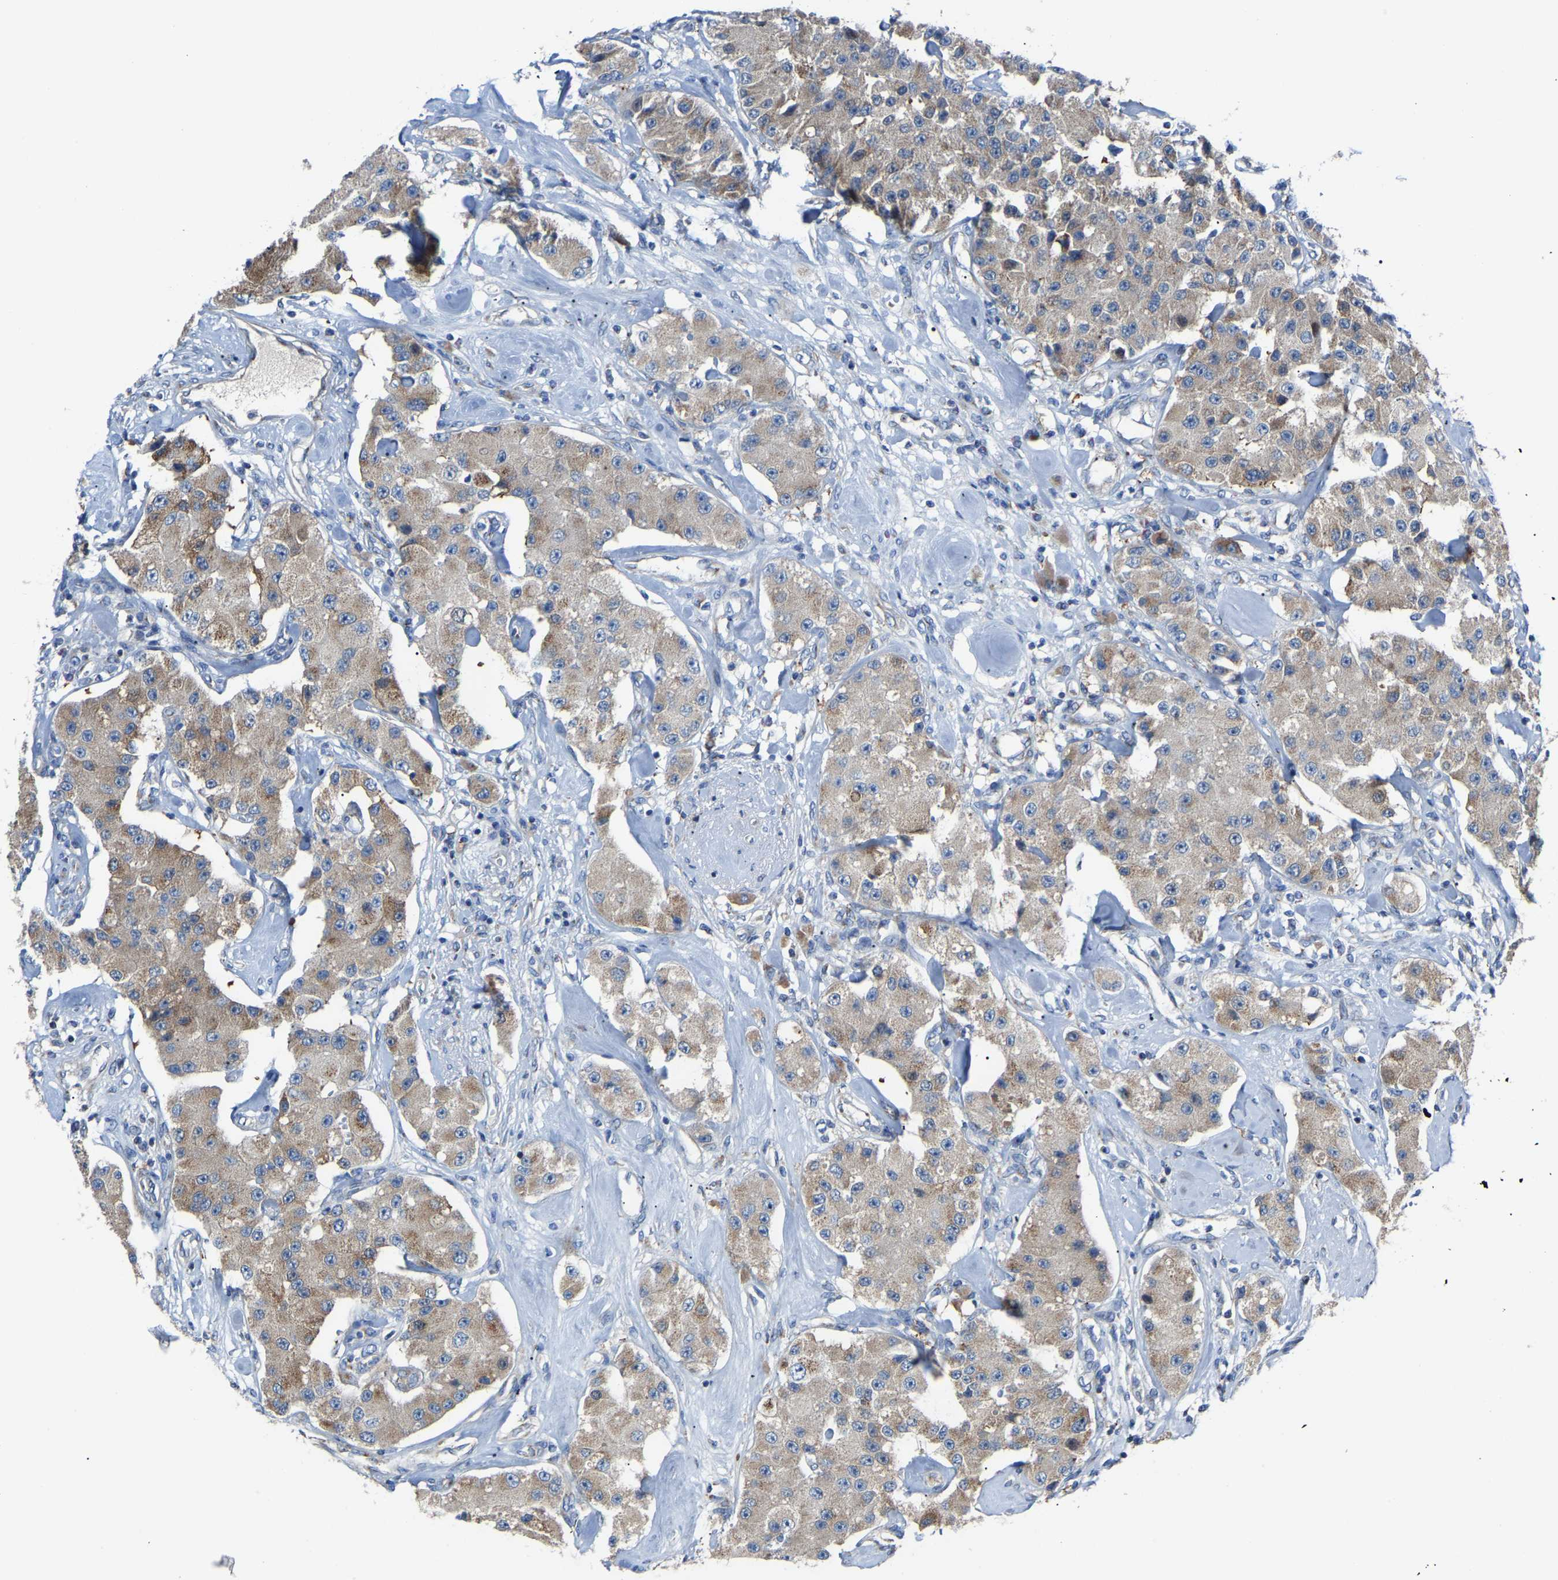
{"staining": {"intensity": "weak", "quantity": ">75%", "location": "cytoplasmic/membranous"}, "tissue": "carcinoid", "cell_type": "Tumor cells", "image_type": "cancer", "snomed": [{"axis": "morphology", "description": "Carcinoid, malignant, NOS"}, {"axis": "topography", "description": "Pancreas"}], "caption": "Immunohistochemical staining of malignant carcinoid demonstrates weak cytoplasmic/membranous protein positivity in about >75% of tumor cells.", "gene": "CANT1", "patient": {"sex": "male", "age": 41}}